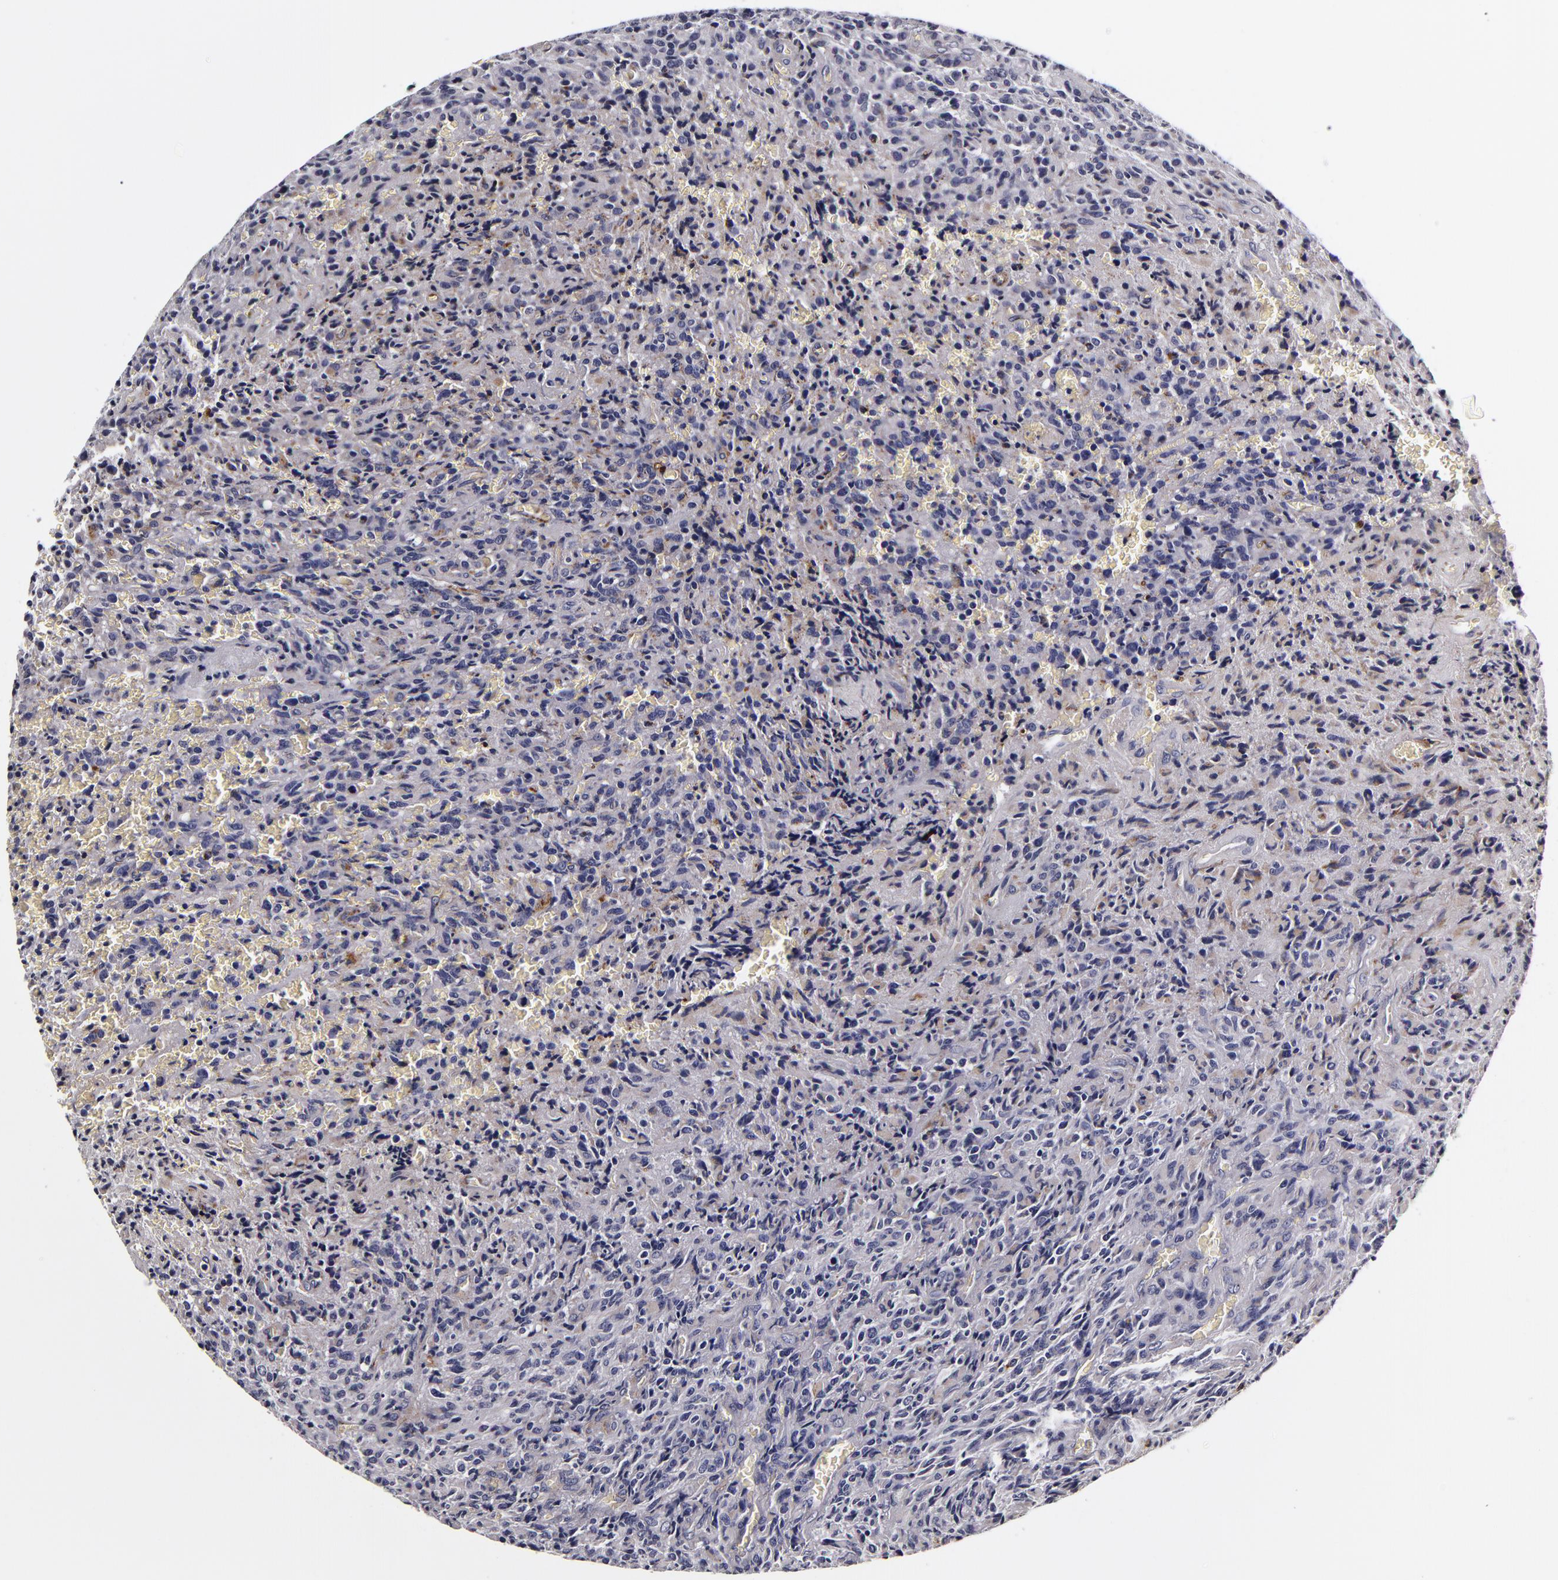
{"staining": {"intensity": "negative", "quantity": "none", "location": "none"}, "tissue": "glioma", "cell_type": "Tumor cells", "image_type": "cancer", "snomed": [{"axis": "morphology", "description": "Glioma, malignant, High grade"}, {"axis": "topography", "description": "Brain"}], "caption": "Glioma was stained to show a protein in brown. There is no significant expression in tumor cells.", "gene": "LGALS3BP", "patient": {"sex": "male", "age": 56}}